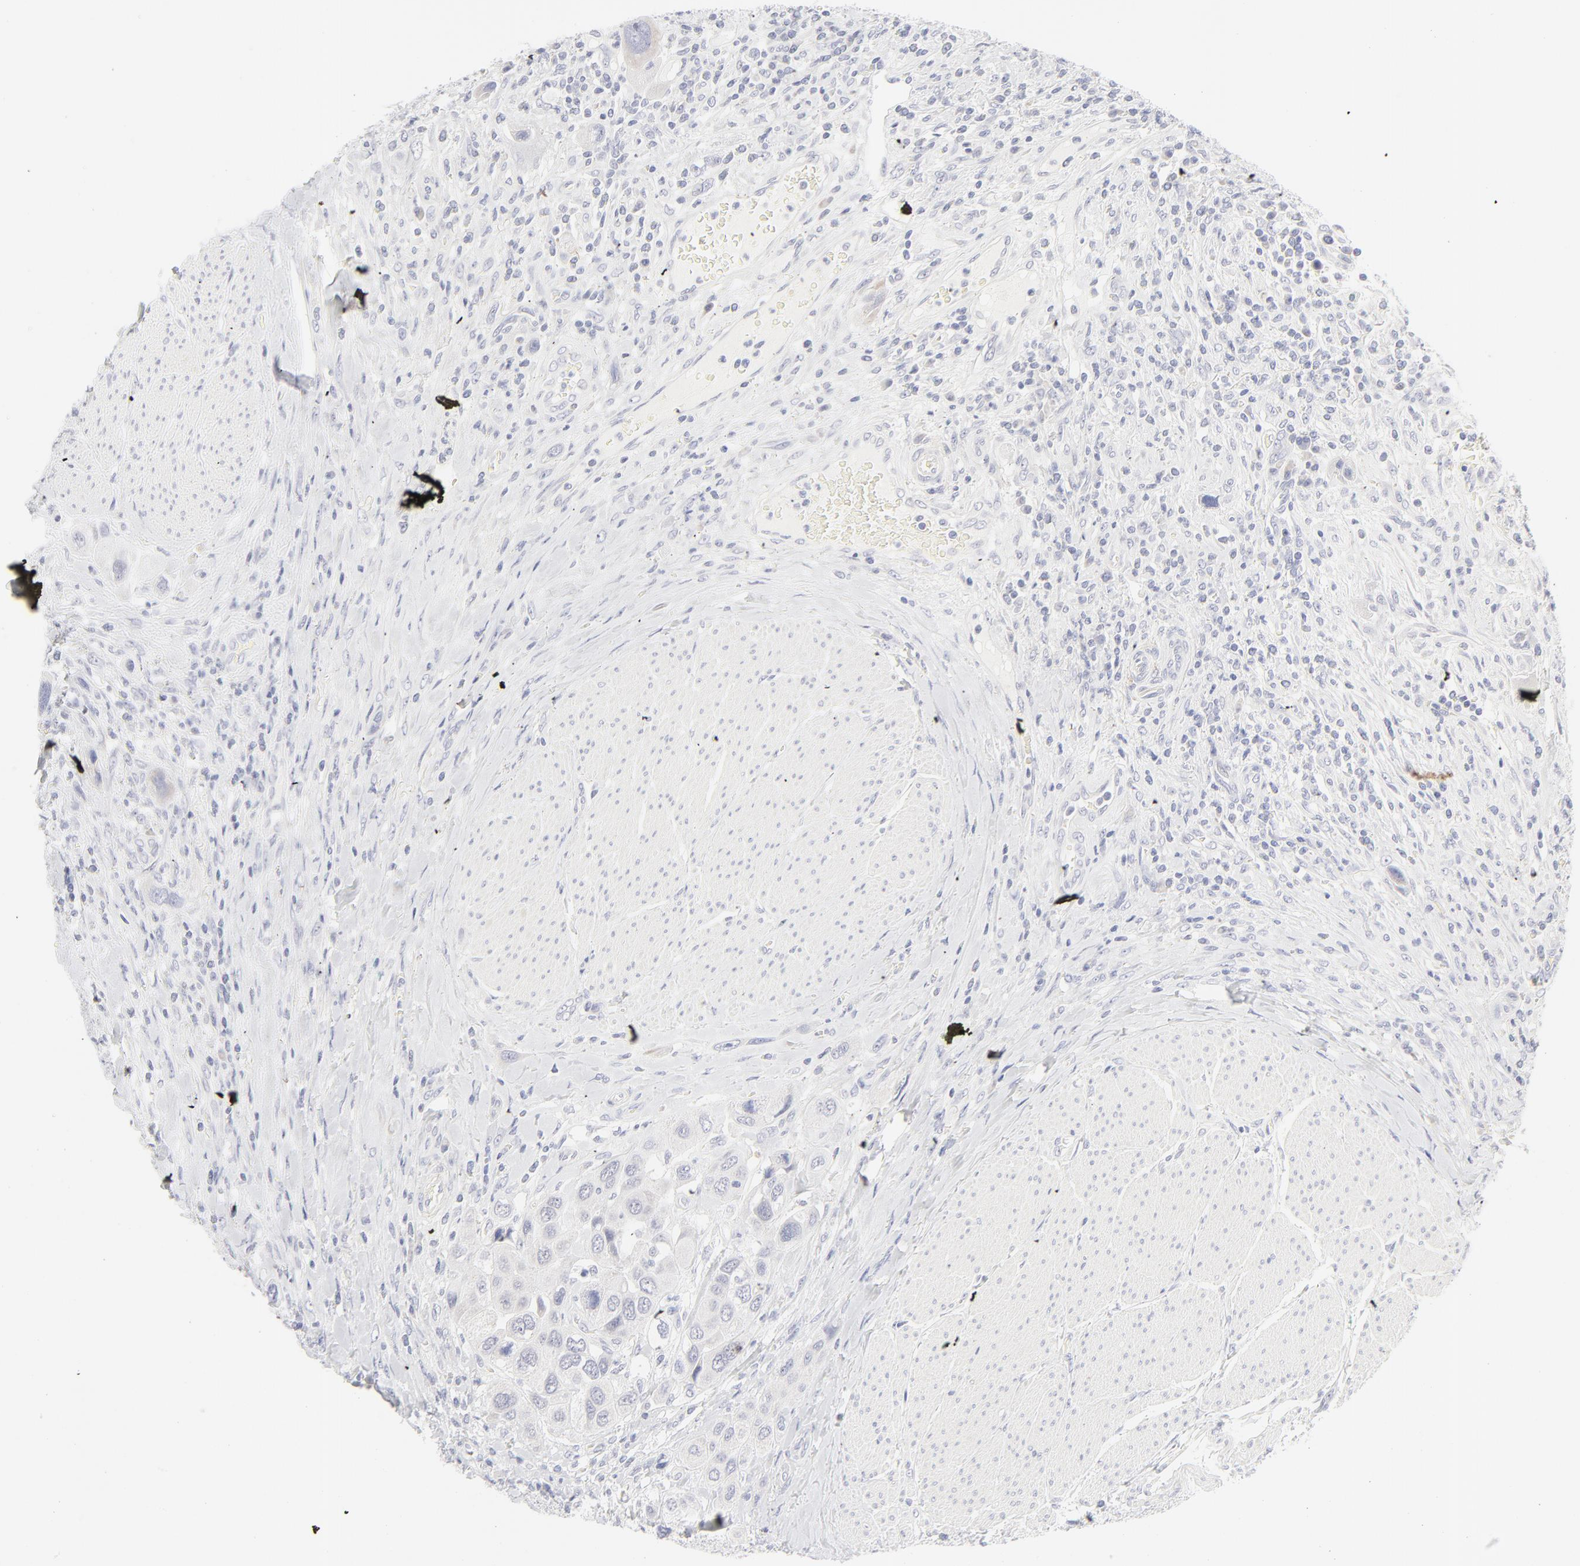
{"staining": {"intensity": "negative", "quantity": "none", "location": "none"}, "tissue": "urothelial cancer", "cell_type": "Tumor cells", "image_type": "cancer", "snomed": [{"axis": "morphology", "description": "Urothelial carcinoma, High grade"}, {"axis": "topography", "description": "Urinary bladder"}], "caption": "IHC photomicrograph of neoplastic tissue: urothelial cancer stained with DAB (3,3'-diaminobenzidine) exhibits no significant protein positivity in tumor cells.", "gene": "NPNT", "patient": {"sex": "male", "age": 50}}